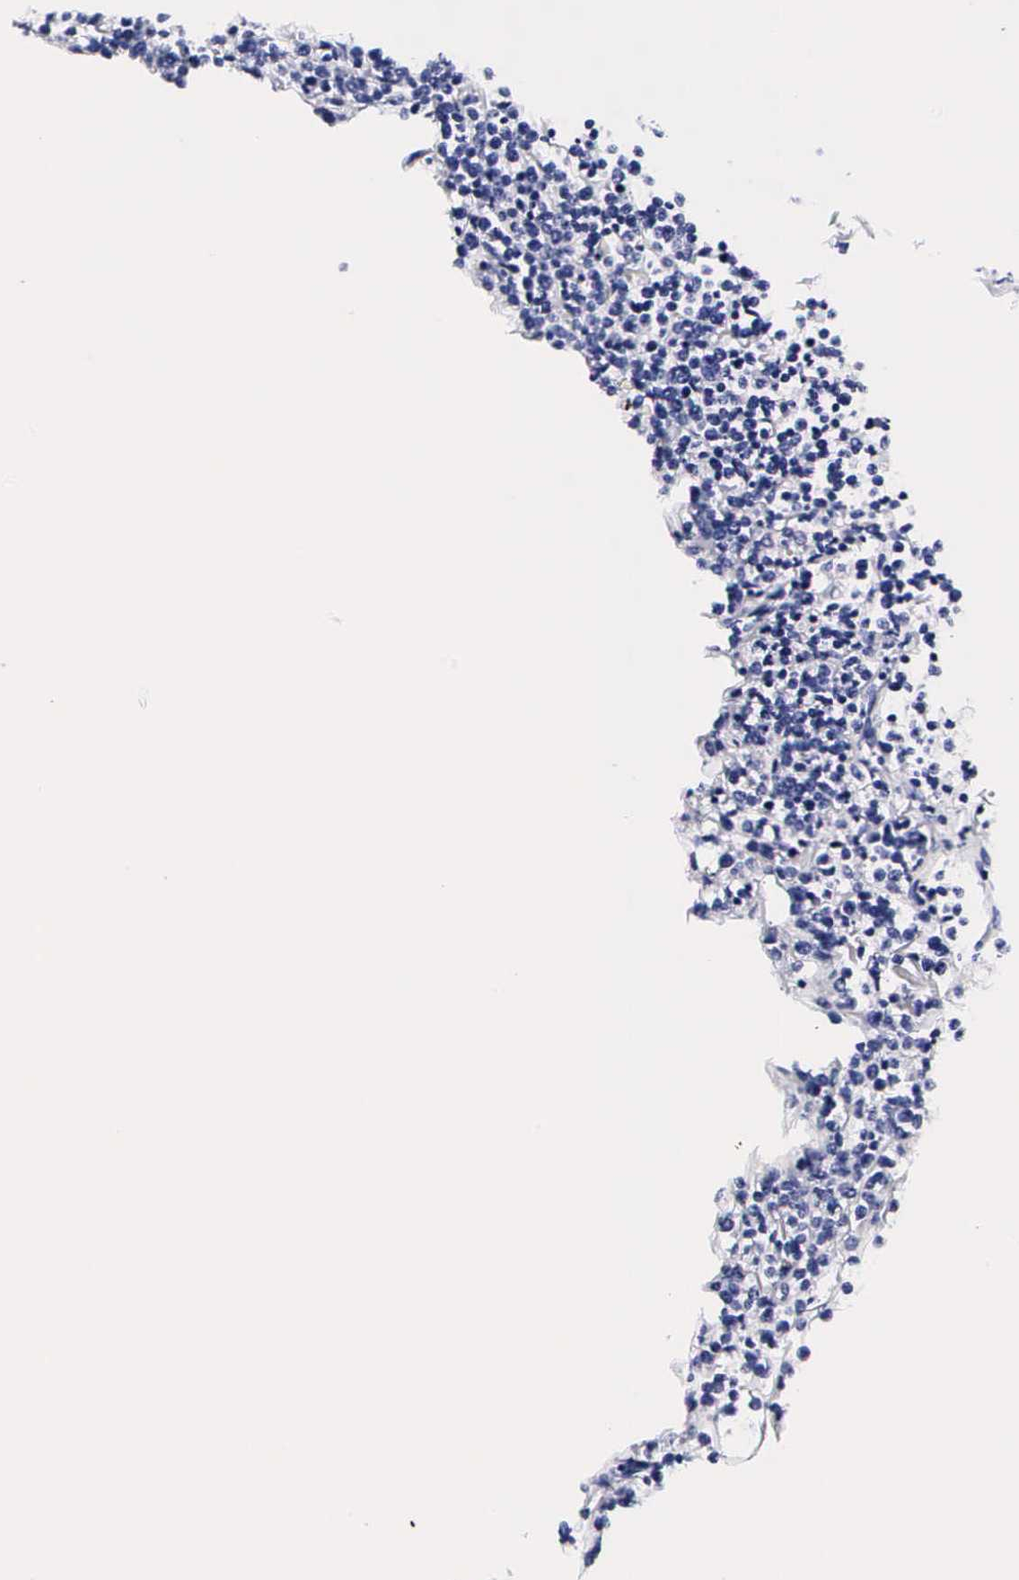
{"staining": {"intensity": "negative", "quantity": "none", "location": "none"}, "tissue": "lymphoma", "cell_type": "Tumor cells", "image_type": "cancer", "snomed": [{"axis": "morphology", "description": "Malignant lymphoma, non-Hodgkin's type, High grade"}, {"axis": "topography", "description": "Small intestine"}, {"axis": "topography", "description": "Colon"}], "caption": "A photomicrograph of human high-grade malignant lymphoma, non-Hodgkin's type is negative for staining in tumor cells. (Stains: DAB immunohistochemistry with hematoxylin counter stain, Microscopy: brightfield microscopy at high magnification).", "gene": "RNASE6", "patient": {"sex": "male", "age": 8}}